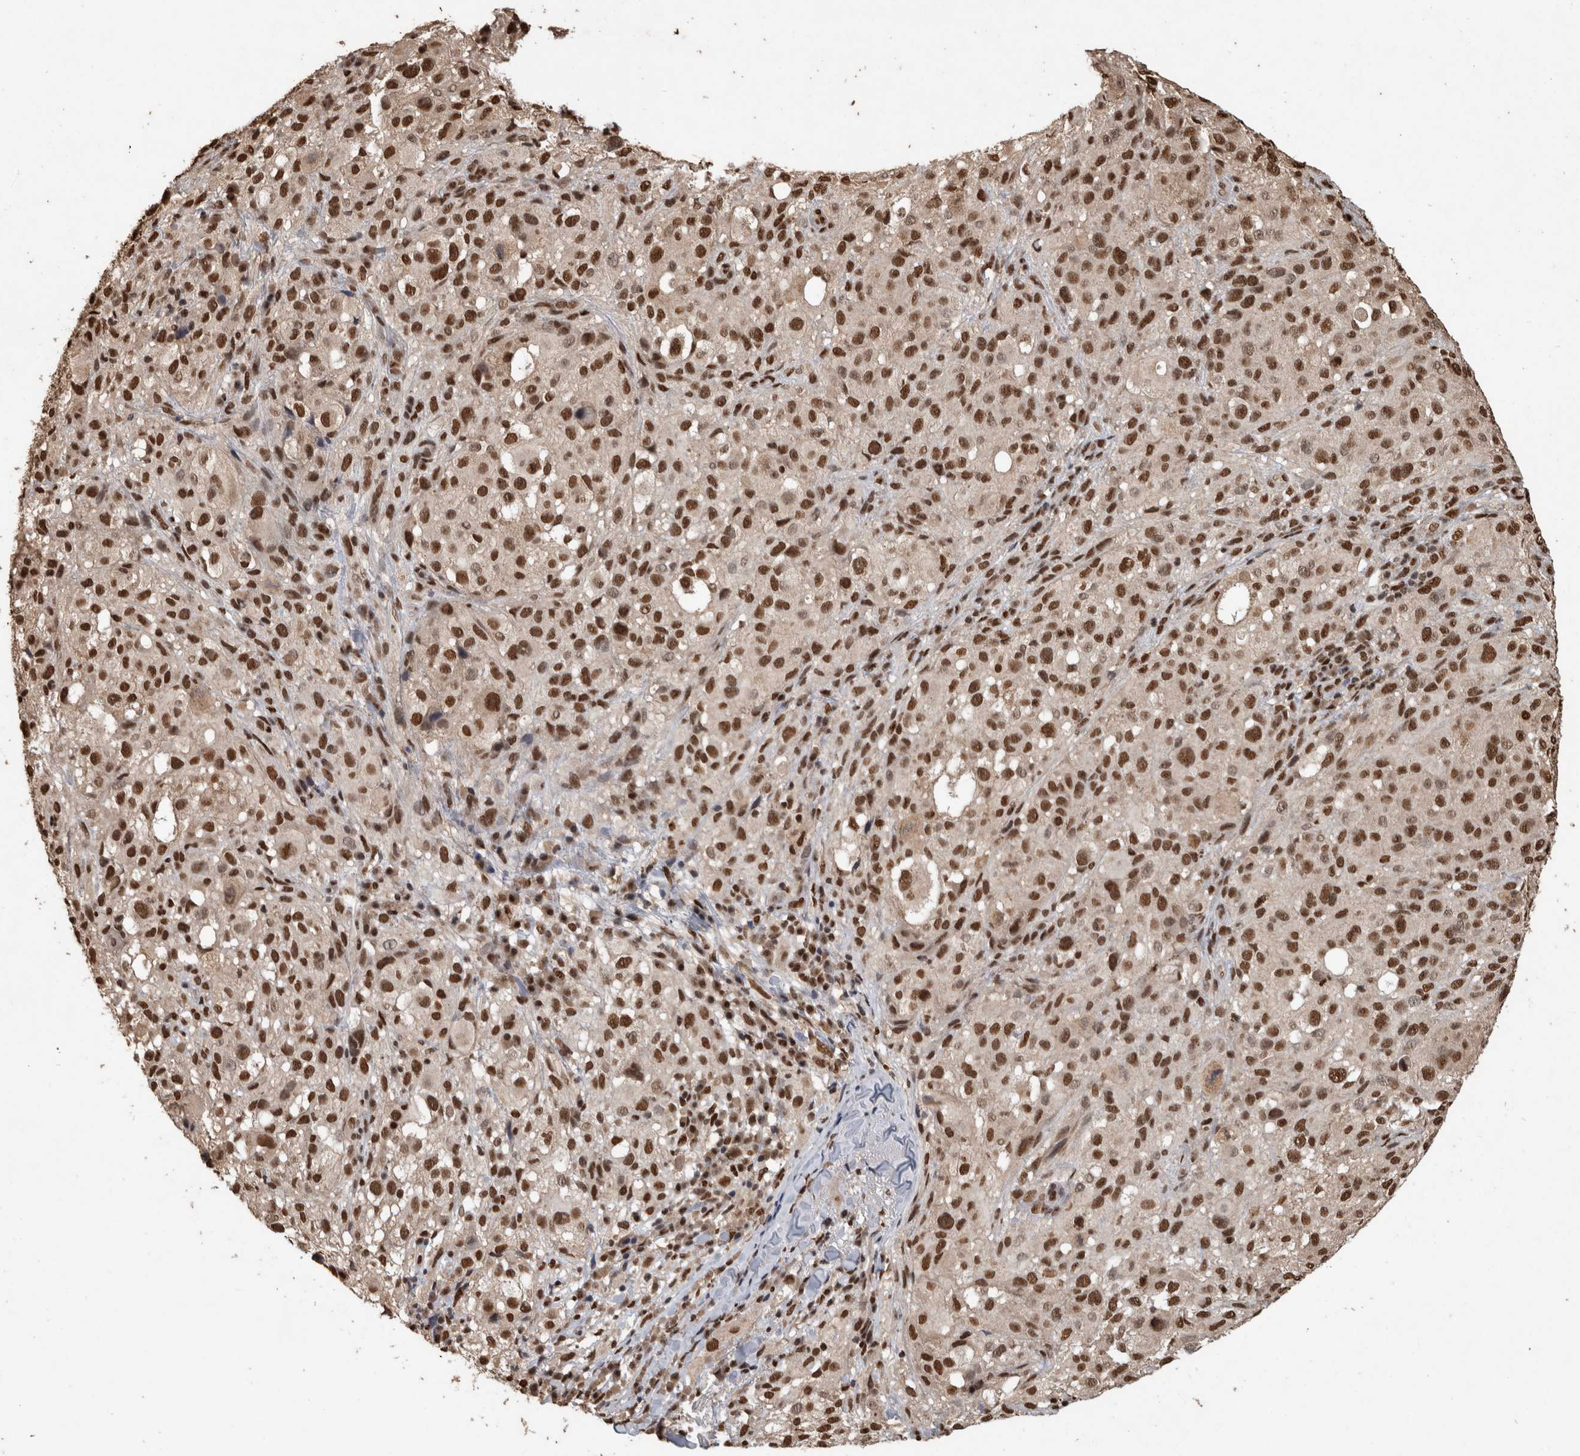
{"staining": {"intensity": "strong", "quantity": ">75%", "location": "nuclear"}, "tissue": "melanoma", "cell_type": "Tumor cells", "image_type": "cancer", "snomed": [{"axis": "morphology", "description": "Necrosis, NOS"}, {"axis": "morphology", "description": "Malignant melanoma, NOS"}, {"axis": "topography", "description": "Skin"}], "caption": "IHC micrograph of neoplastic tissue: melanoma stained using immunohistochemistry (IHC) shows high levels of strong protein expression localized specifically in the nuclear of tumor cells, appearing as a nuclear brown color.", "gene": "RAD50", "patient": {"sex": "female", "age": 87}}